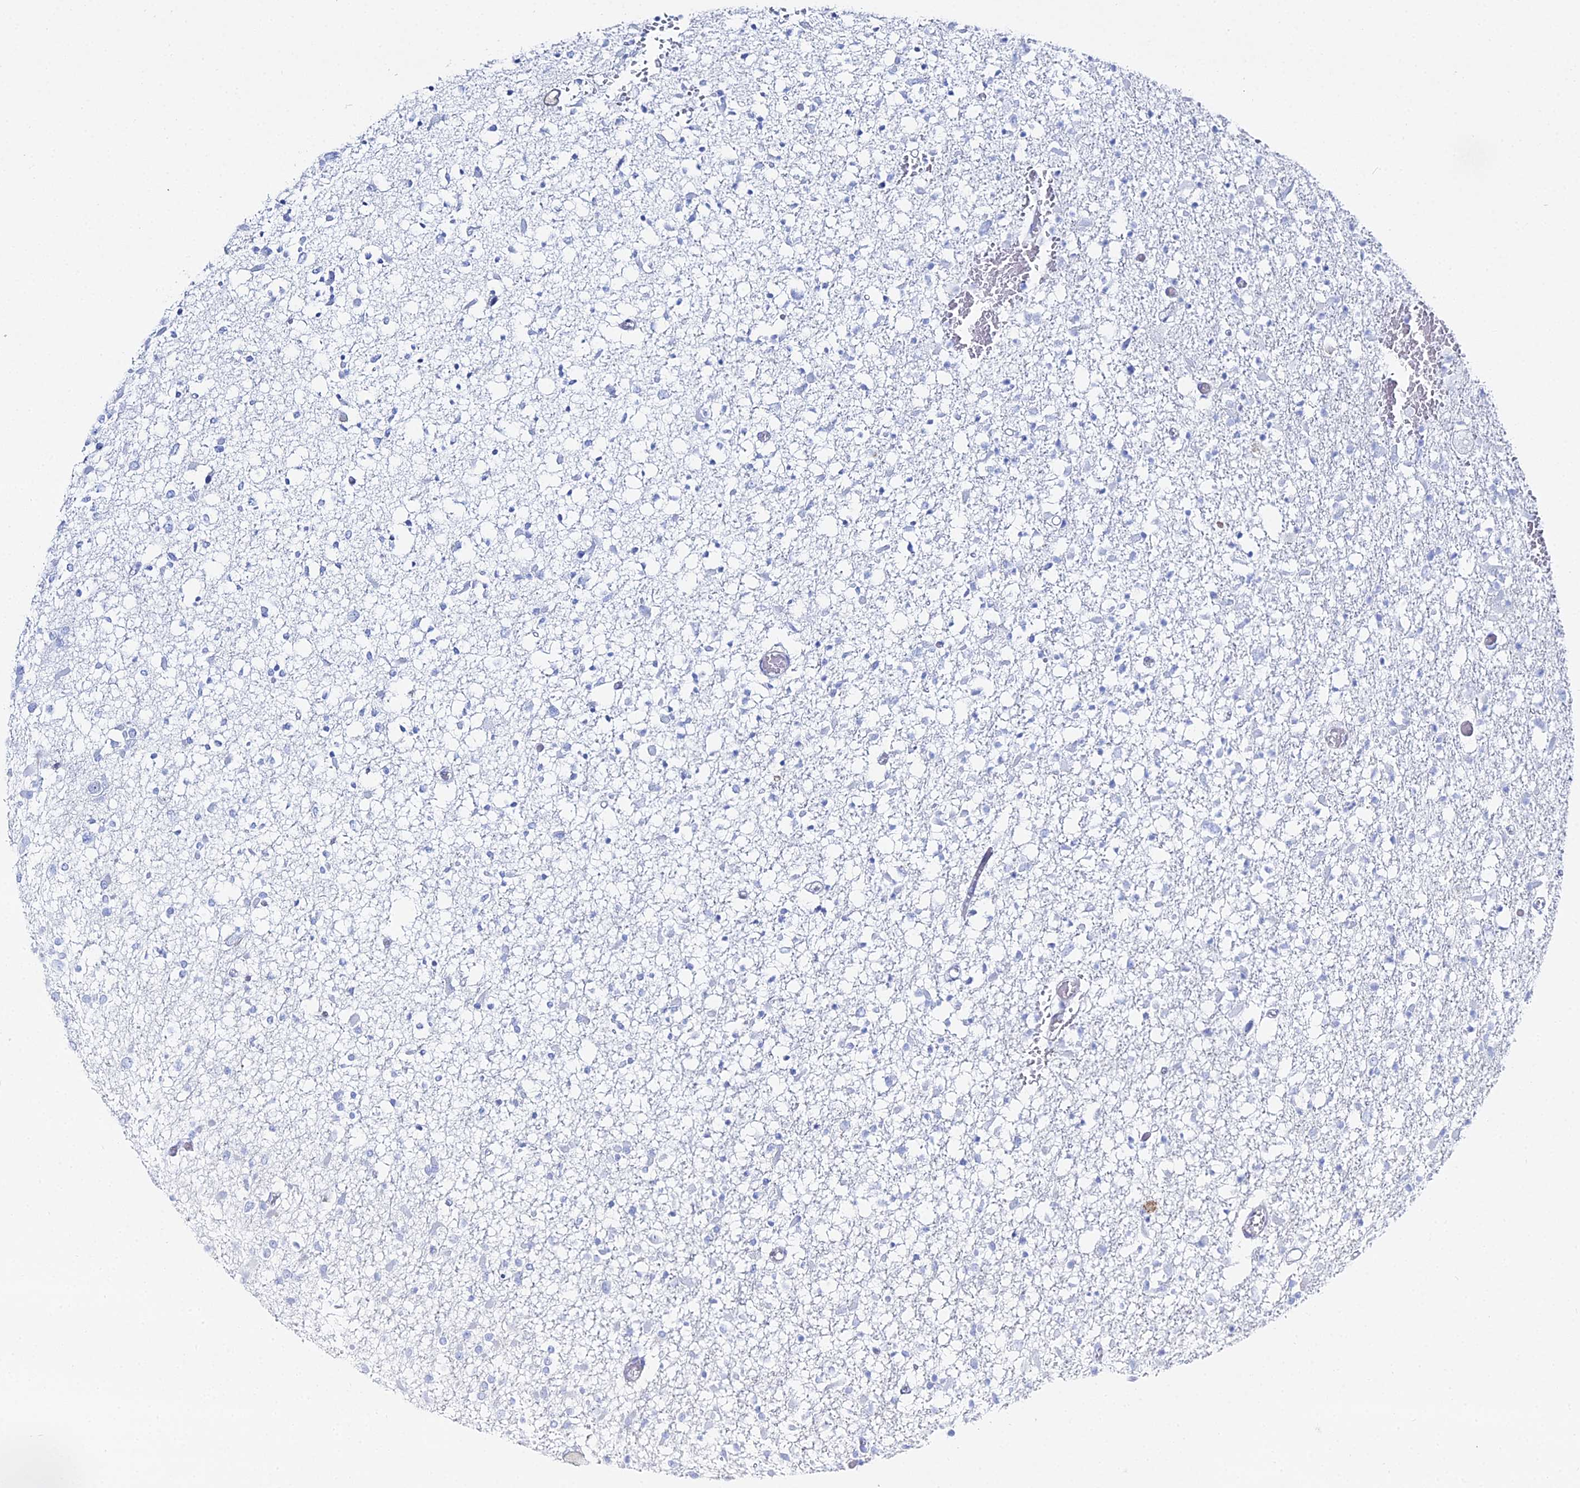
{"staining": {"intensity": "negative", "quantity": "none", "location": "none"}, "tissue": "glioma", "cell_type": "Tumor cells", "image_type": "cancer", "snomed": [{"axis": "morphology", "description": "Glioma, malignant, Low grade"}, {"axis": "topography", "description": "Brain"}], "caption": "An immunohistochemistry (IHC) photomicrograph of malignant glioma (low-grade) is shown. There is no staining in tumor cells of malignant glioma (low-grade).", "gene": "DHX34", "patient": {"sex": "female", "age": 22}}